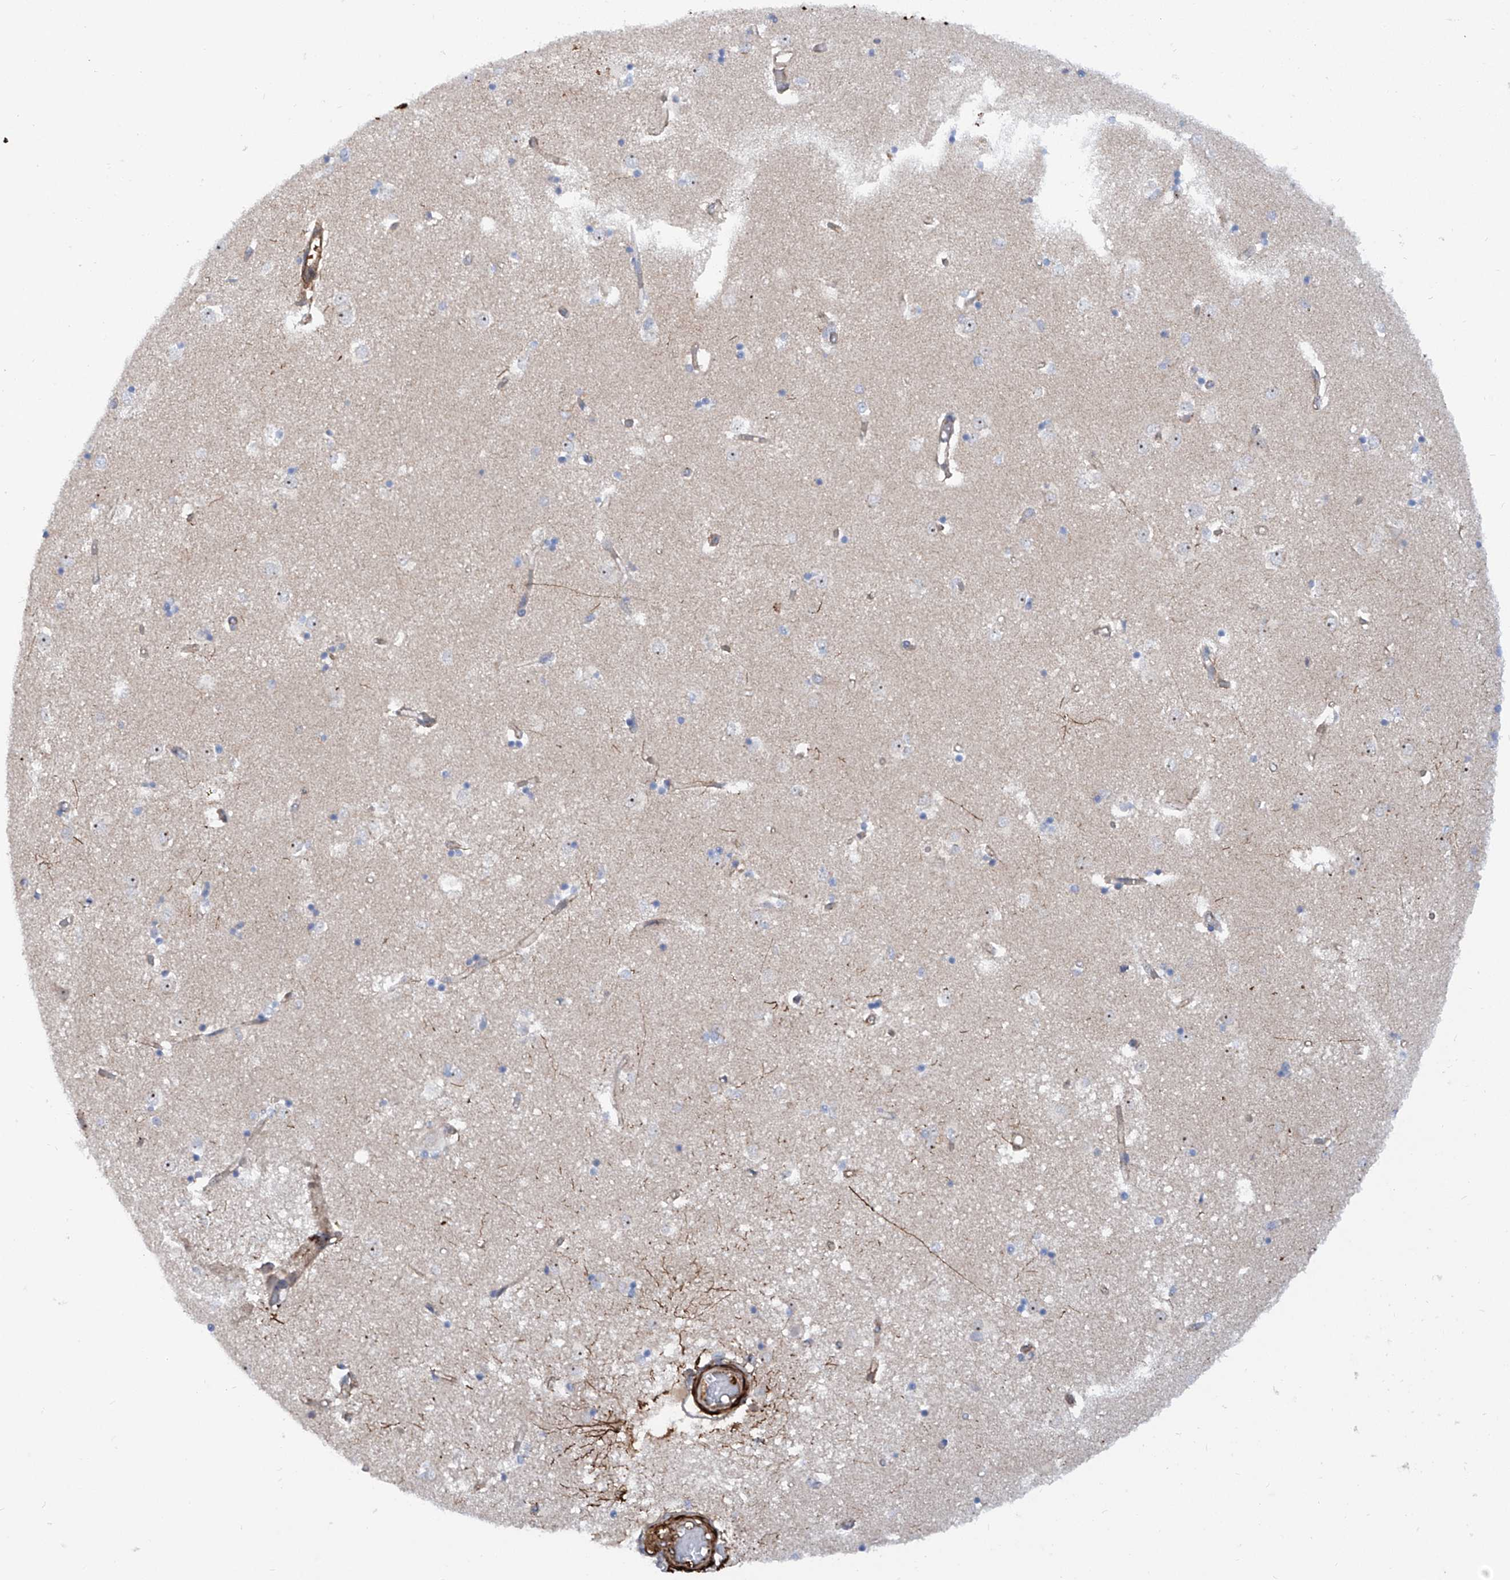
{"staining": {"intensity": "negative", "quantity": "none", "location": "none"}, "tissue": "caudate", "cell_type": "Glial cells", "image_type": "normal", "snomed": [{"axis": "morphology", "description": "Normal tissue, NOS"}, {"axis": "topography", "description": "Lateral ventricle wall"}], "caption": "A micrograph of caudate stained for a protein demonstrates no brown staining in glial cells.", "gene": "ZNF490", "patient": {"sex": "male", "age": 45}}